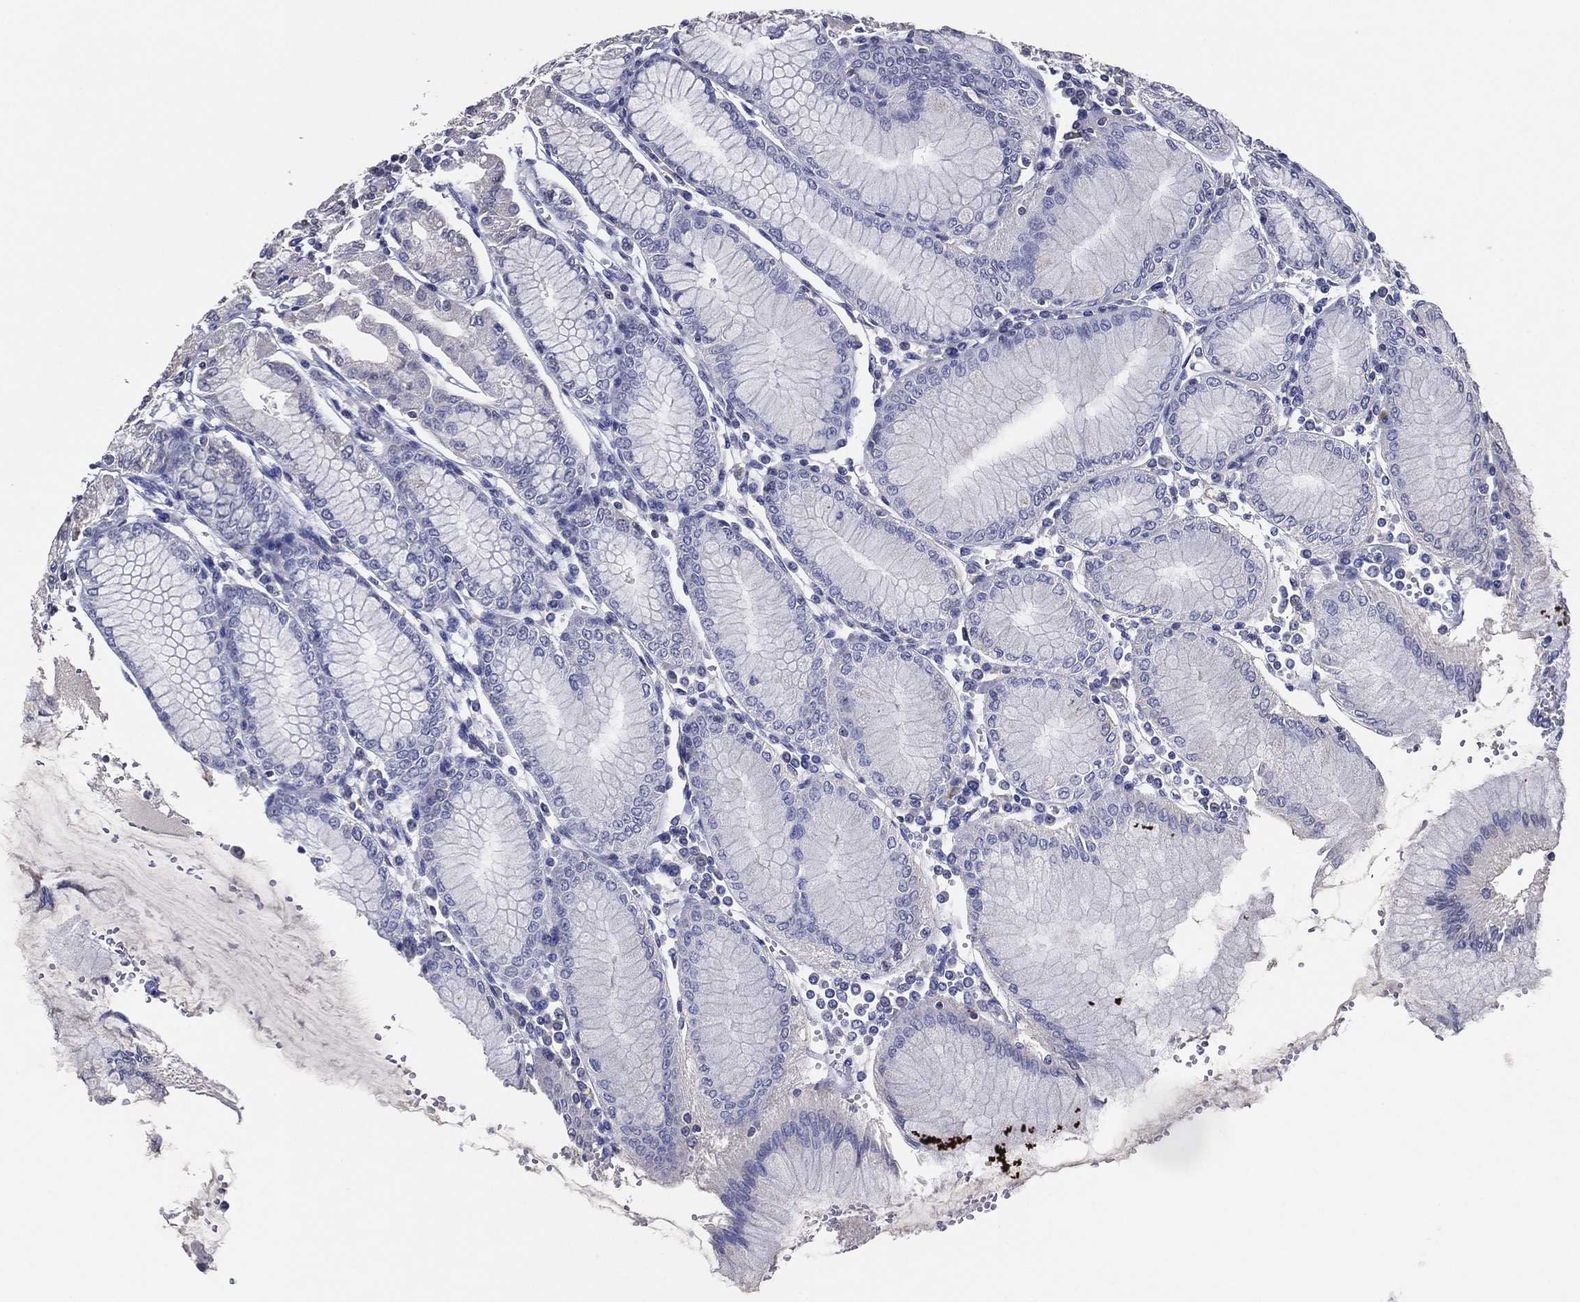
{"staining": {"intensity": "negative", "quantity": "none", "location": "none"}, "tissue": "stomach", "cell_type": "Glandular cells", "image_type": "normal", "snomed": [{"axis": "morphology", "description": "Normal tissue, NOS"}, {"axis": "topography", "description": "Skeletal muscle"}, {"axis": "topography", "description": "Stomach"}], "caption": "An immunohistochemistry (IHC) micrograph of benign stomach is shown. There is no staining in glandular cells of stomach.", "gene": "TFAP2A", "patient": {"sex": "female", "age": 57}}